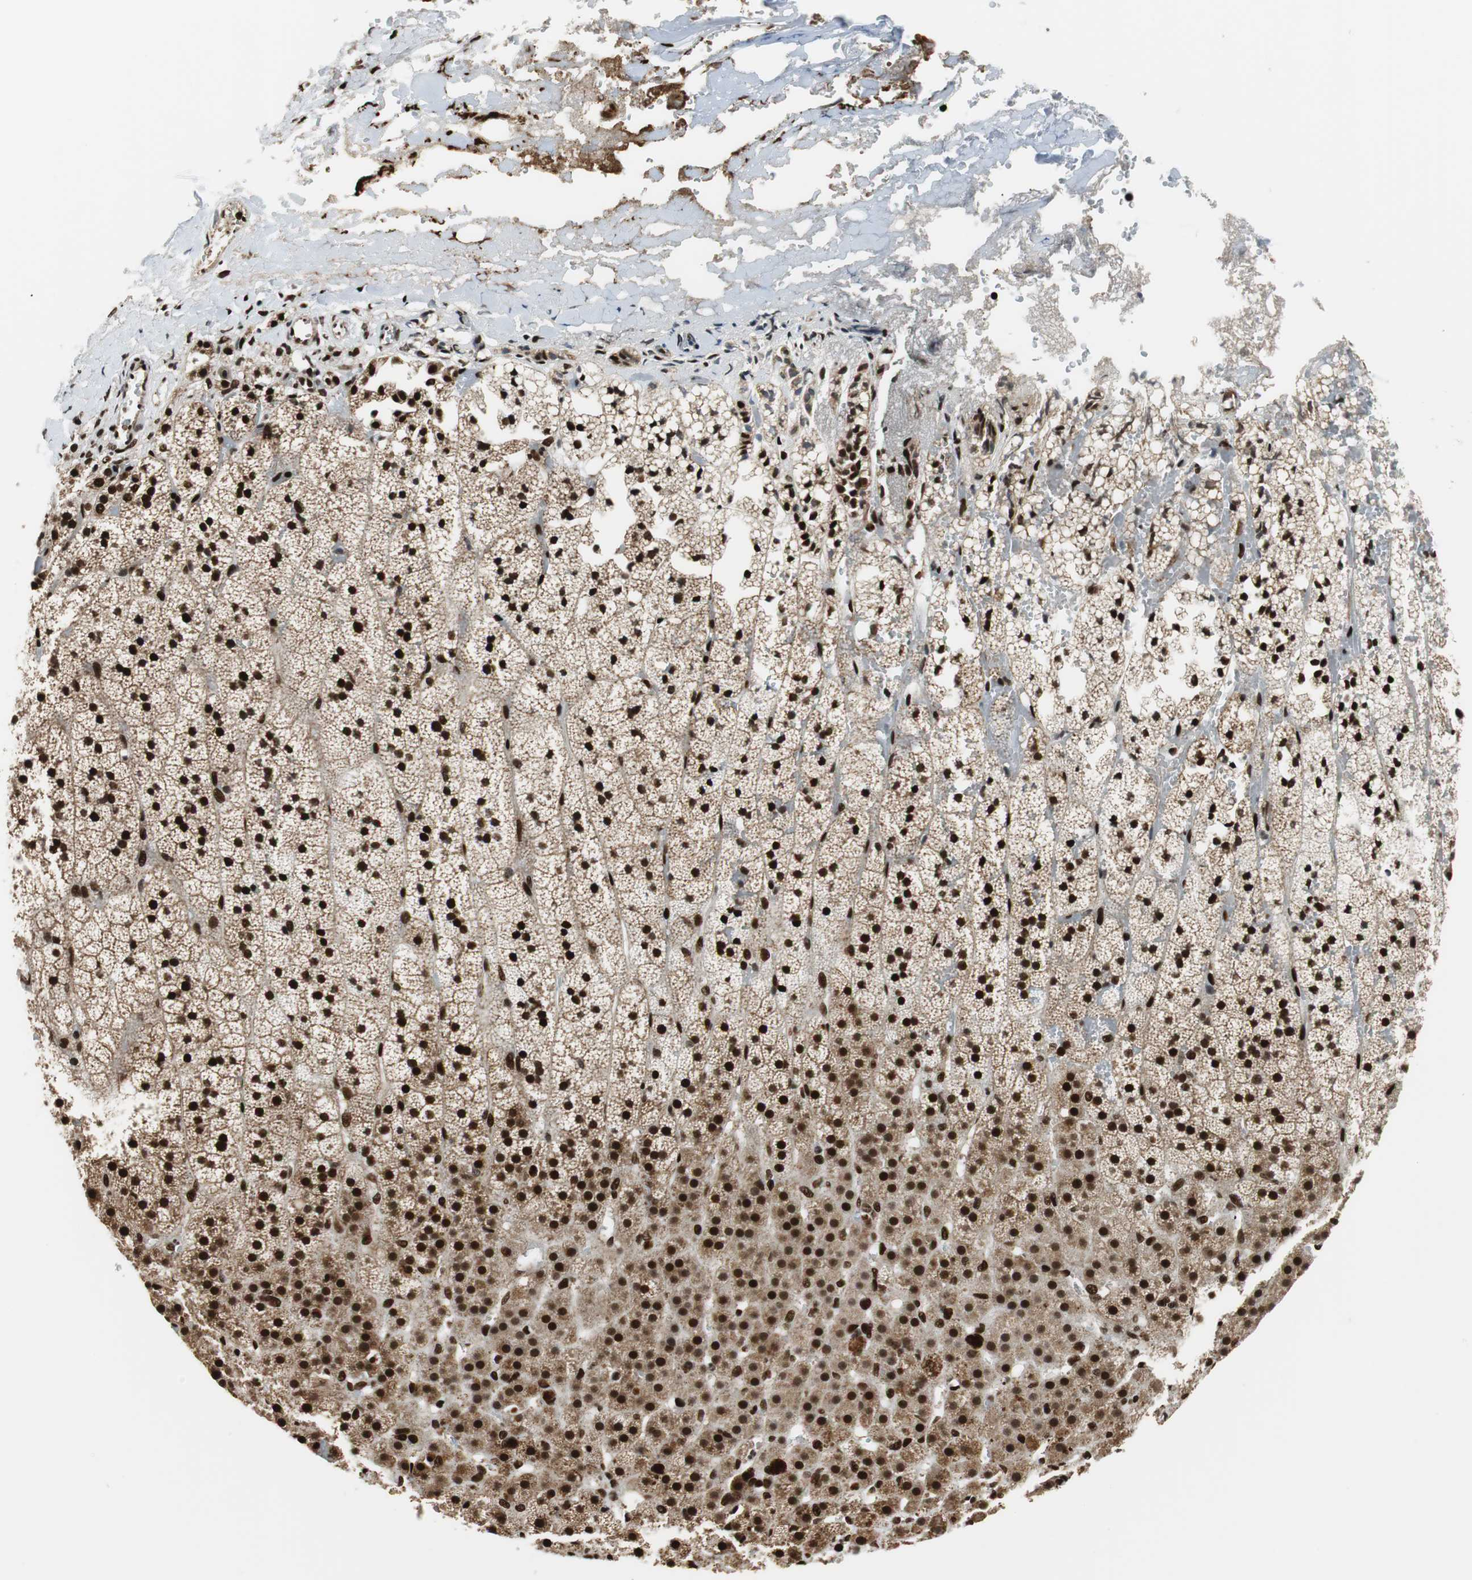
{"staining": {"intensity": "strong", "quantity": ">75%", "location": "nuclear"}, "tissue": "adrenal gland", "cell_type": "Glandular cells", "image_type": "normal", "snomed": [{"axis": "morphology", "description": "Normal tissue, NOS"}, {"axis": "topography", "description": "Adrenal gland"}], "caption": "High-magnification brightfield microscopy of normal adrenal gland stained with DAB (3,3'-diaminobenzidine) (brown) and counterstained with hematoxylin (blue). glandular cells exhibit strong nuclear staining is seen in approximately>75% of cells.", "gene": "HDAC1", "patient": {"sex": "male", "age": 35}}